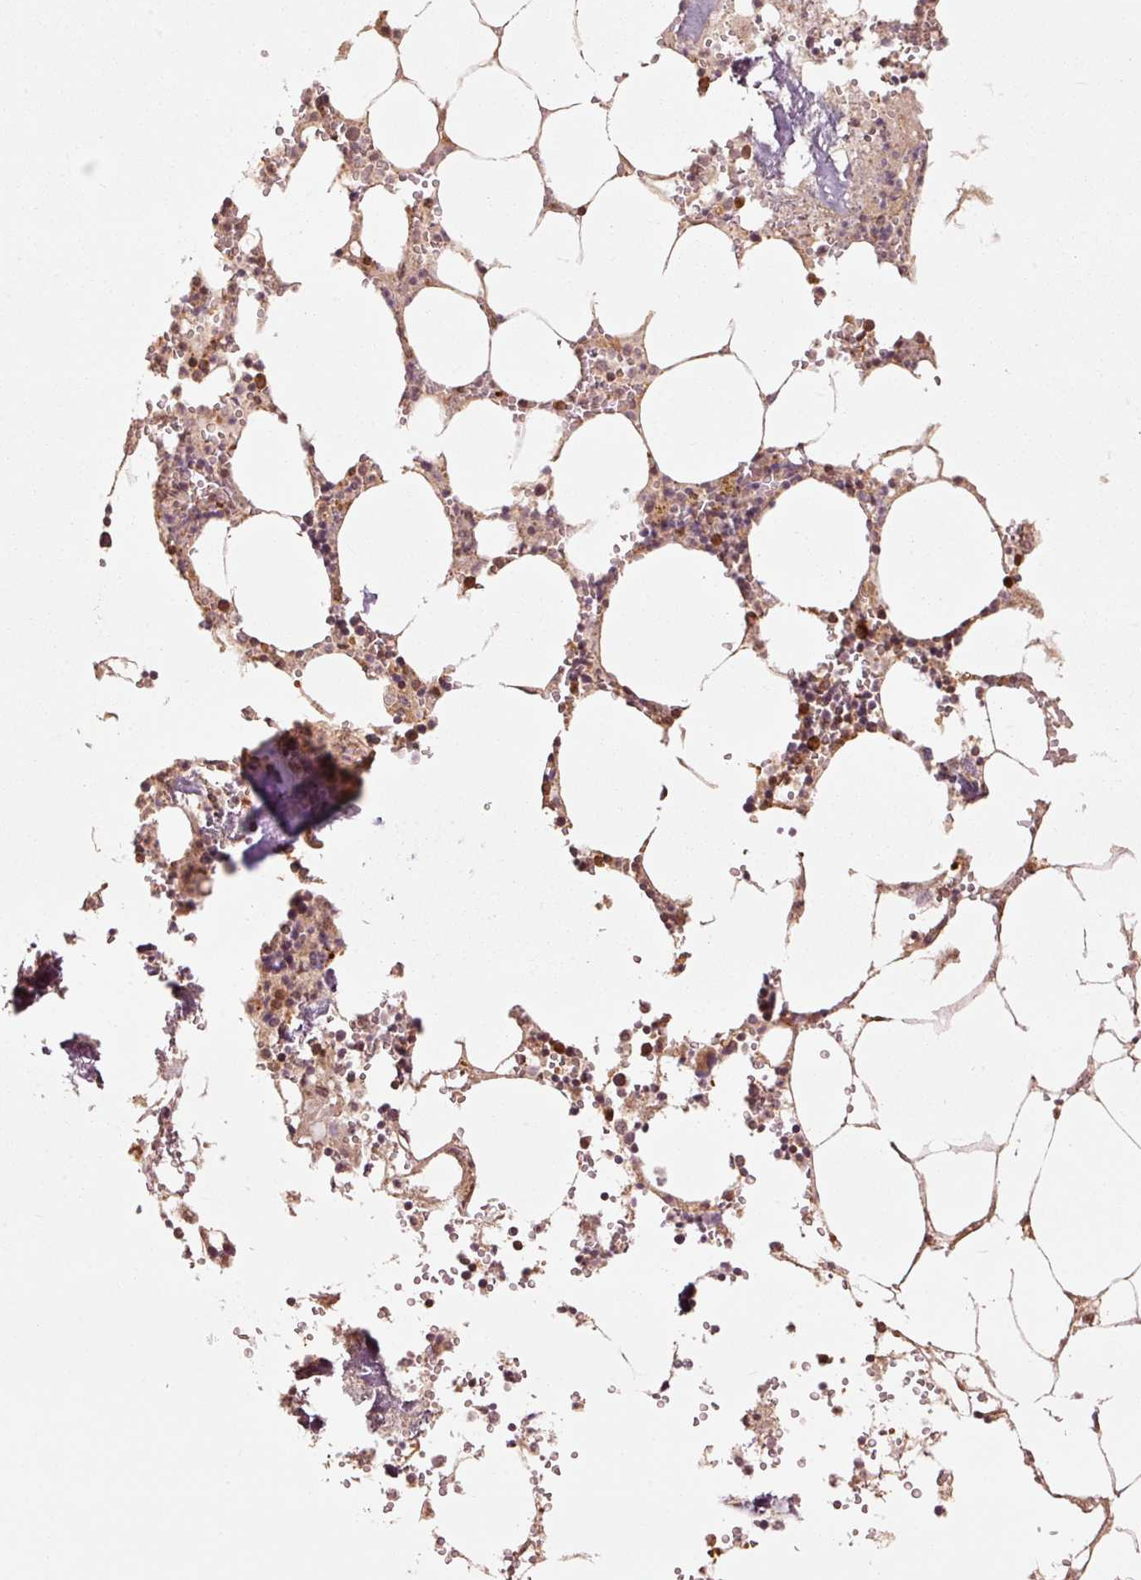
{"staining": {"intensity": "moderate", "quantity": ">75%", "location": "cytoplasmic/membranous,nuclear"}, "tissue": "bone marrow", "cell_type": "Hematopoietic cells", "image_type": "normal", "snomed": [{"axis": "morphology", "description": "Normal tissue, NOS"}, {"axis": "topography", "description": "Bone marrow"}], "caption": "An IHC image of benign tissue is shown. Protein staining in brown shows moderate cytoplasmic/membranous,nuclear positivity in bone marrow within hematopoietic cells.", "gene": "MRPL16", "patient": {"sex": "male", "age": 54}}